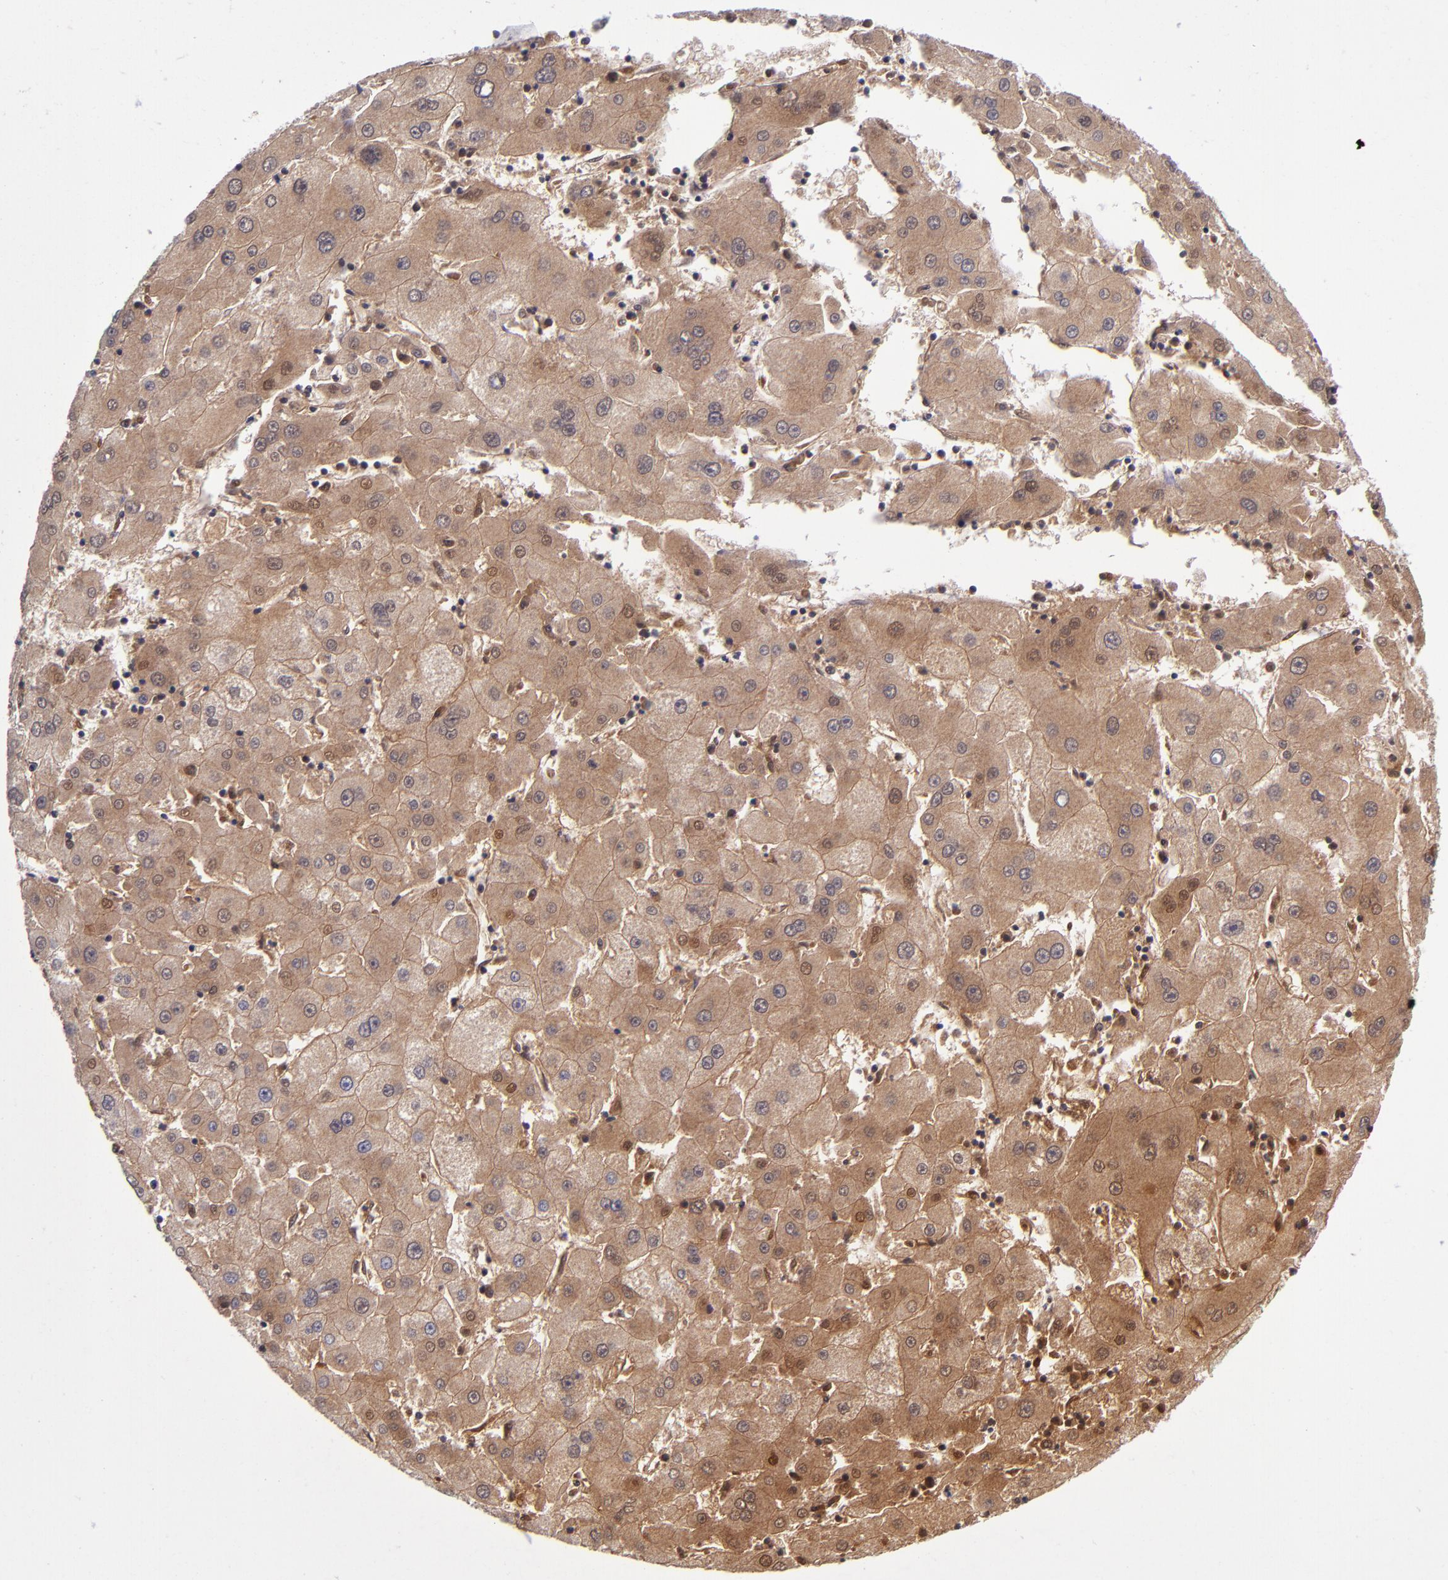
{"staining": {"intensity": "strong", "quantity": ">75%", "location": "cytoplasmic/membranous"}, "tissue": "liver cancer", "cell_type": "Tumor cells", "image_type": "cancer", "snomed": [{"axis": "morphology", "description": "Carcinoma, Hepatocellular, NOS"}, {"axis": "topography", "description": "Liver"}], "caption": "DAB (3,3'-diaminobenzidine) immunohistochemical staining of human liver hepatocellular carcinoma reveals strong cytoplasmic/membranous protein expression in approximately >75% of tumor cells.", "gene": "CLEC3B", "patient": {"sex": "male", "age": 72}}